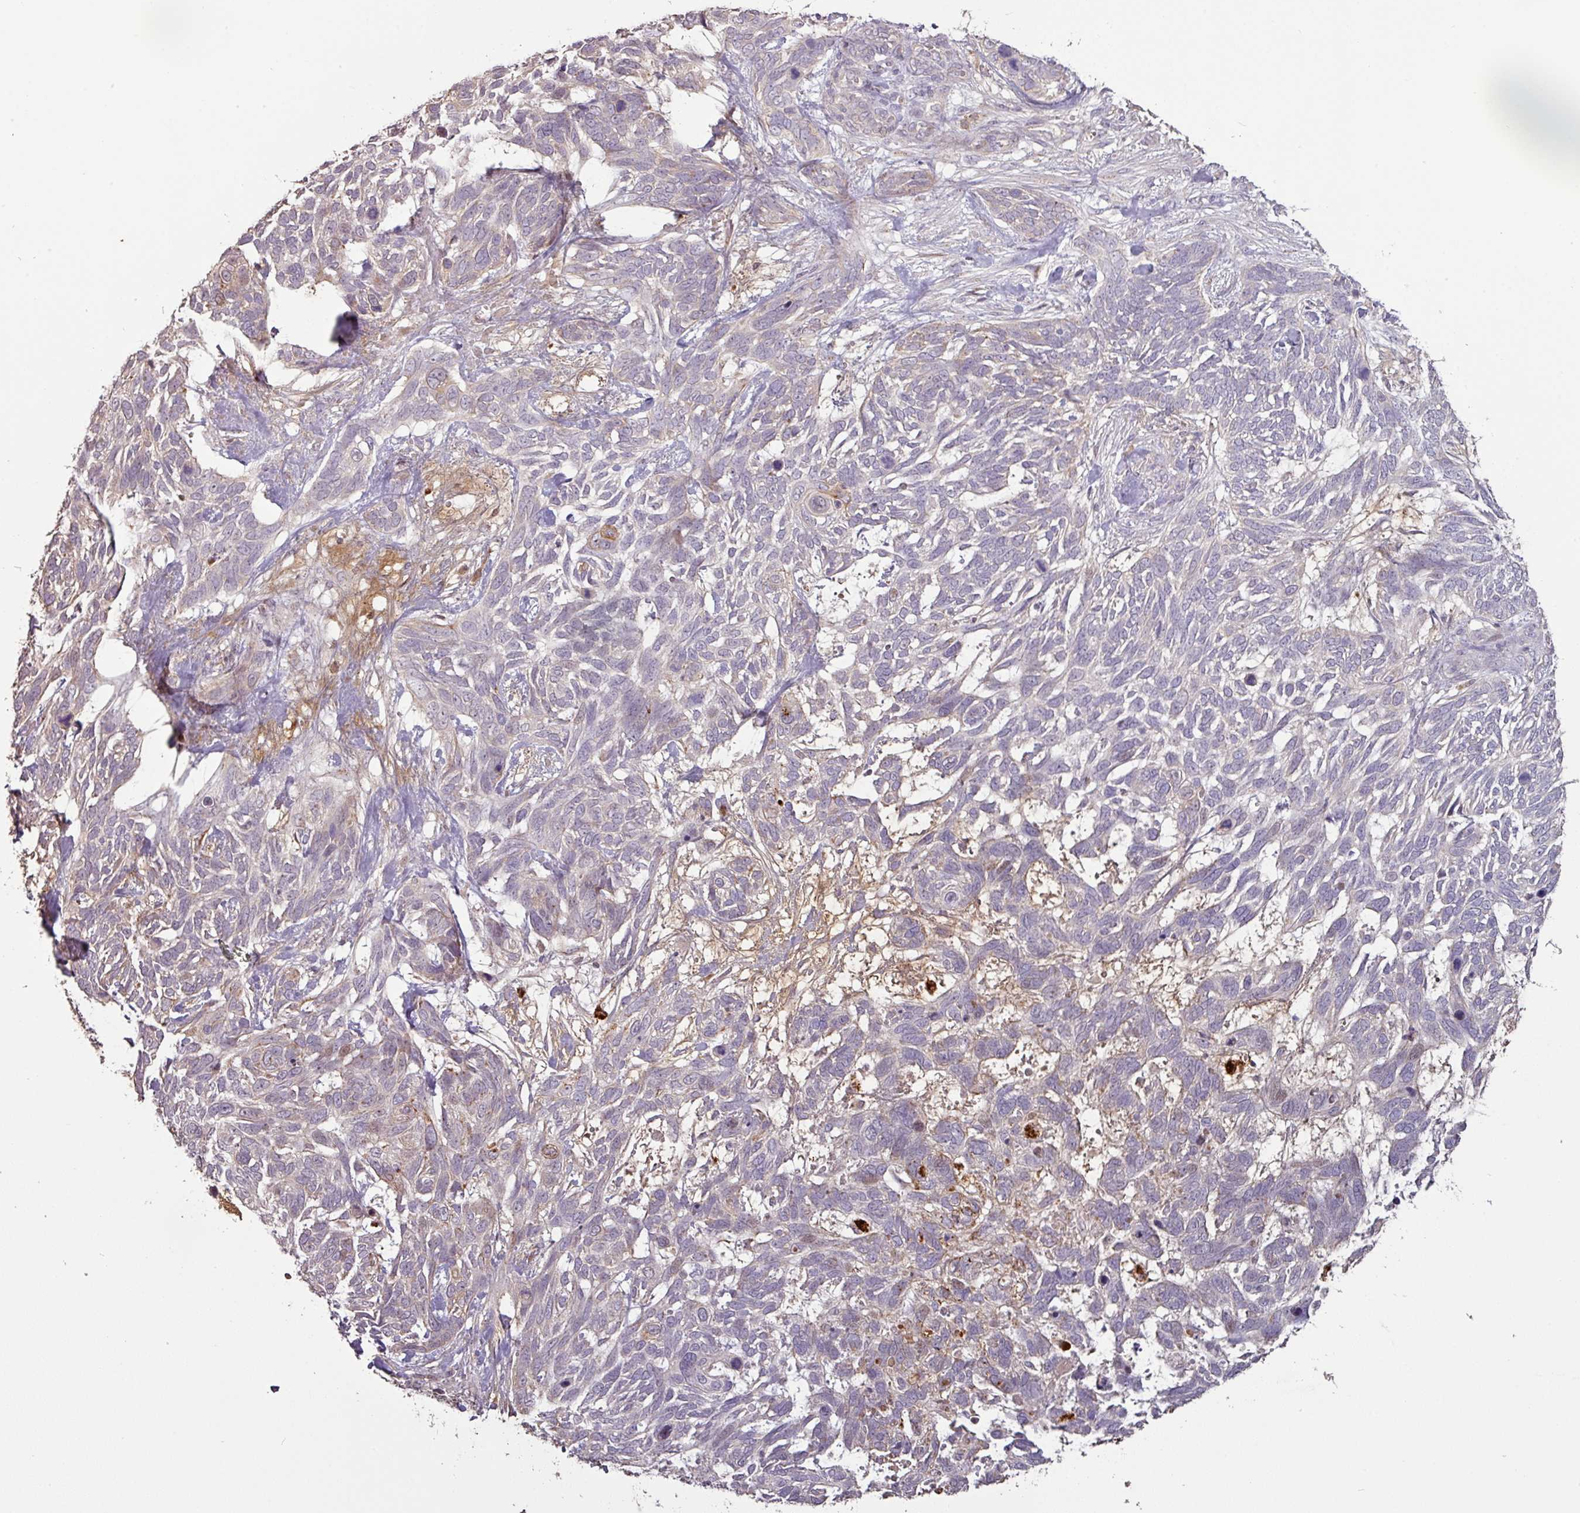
{"staining": {"intensity": "negative", "quantity": "none", "location": "none"}, "tissue": "skin cancer", "cell_type": "Tumor cells", "image_type": "cancer", "snomed": [{"axis": "morphology", "description": "Basal cell carcinoma"}, {"axis": "topography", "description": "Skin"}], "caption": "The photomicrograph reveals no staining of tumor cells in skin basal cell carcinoma.", "gene": "CXCR5", "patient": {"sex": "male", "age": 88}}